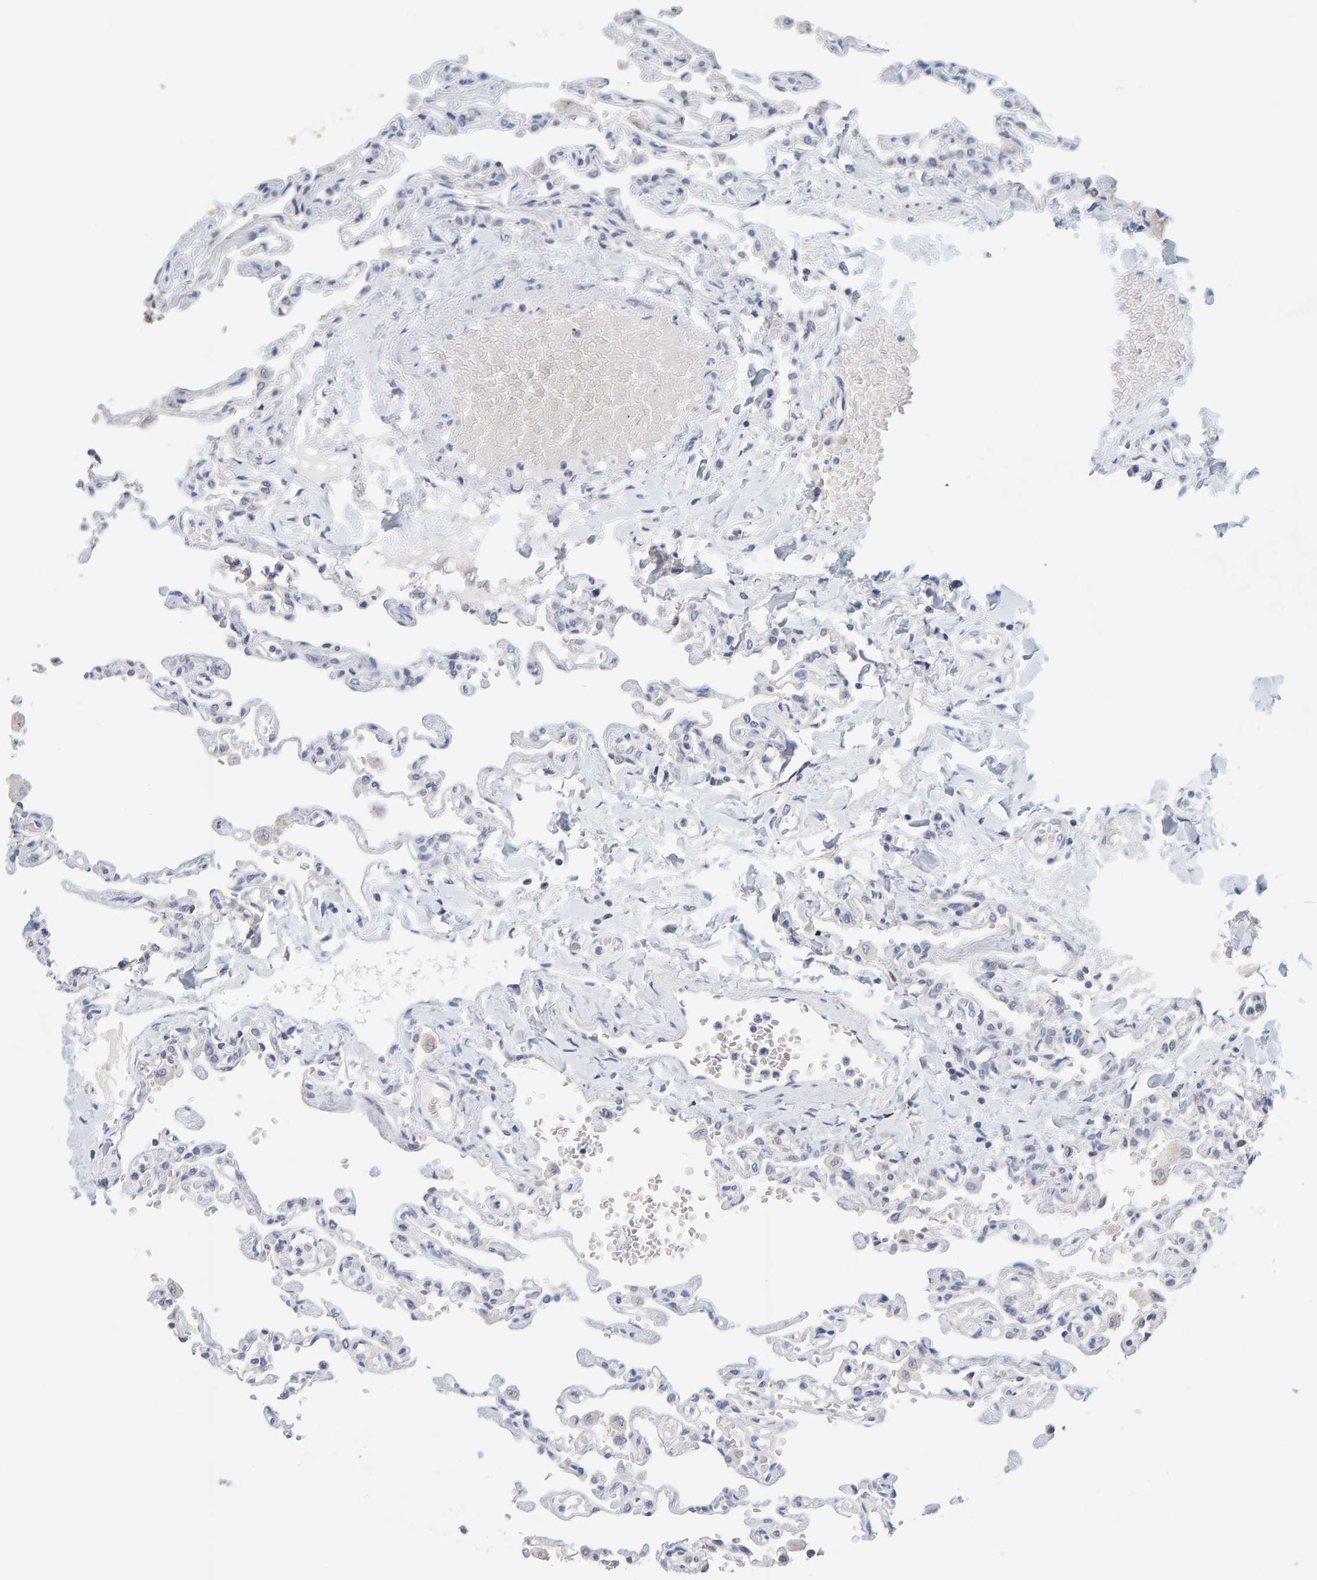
{"staining": {"intensity": "negative", "quantity": "none", "location": "none"}, "tissue": "lung", "cell_type": "Alveolar cells", "image_type": "normal", "snomed": [{"axis": "morphology", "description": "Normal tissue, NOS"}, {"axis": "topography", "description": "Lung"}], "caption": "A high-resolution histopathology image shows immunohistochemistry (IHC) staining of unremarkable lung, which displays no significant staining in alveolar cells. (Stains: DAB immunohistochemistry (IHC) with hematoxylin counter stain, Microscopy: brightfield microscopy at high magnification).", "gene": "SGPL1", "patient": {"sex": "male", "age": 21}}